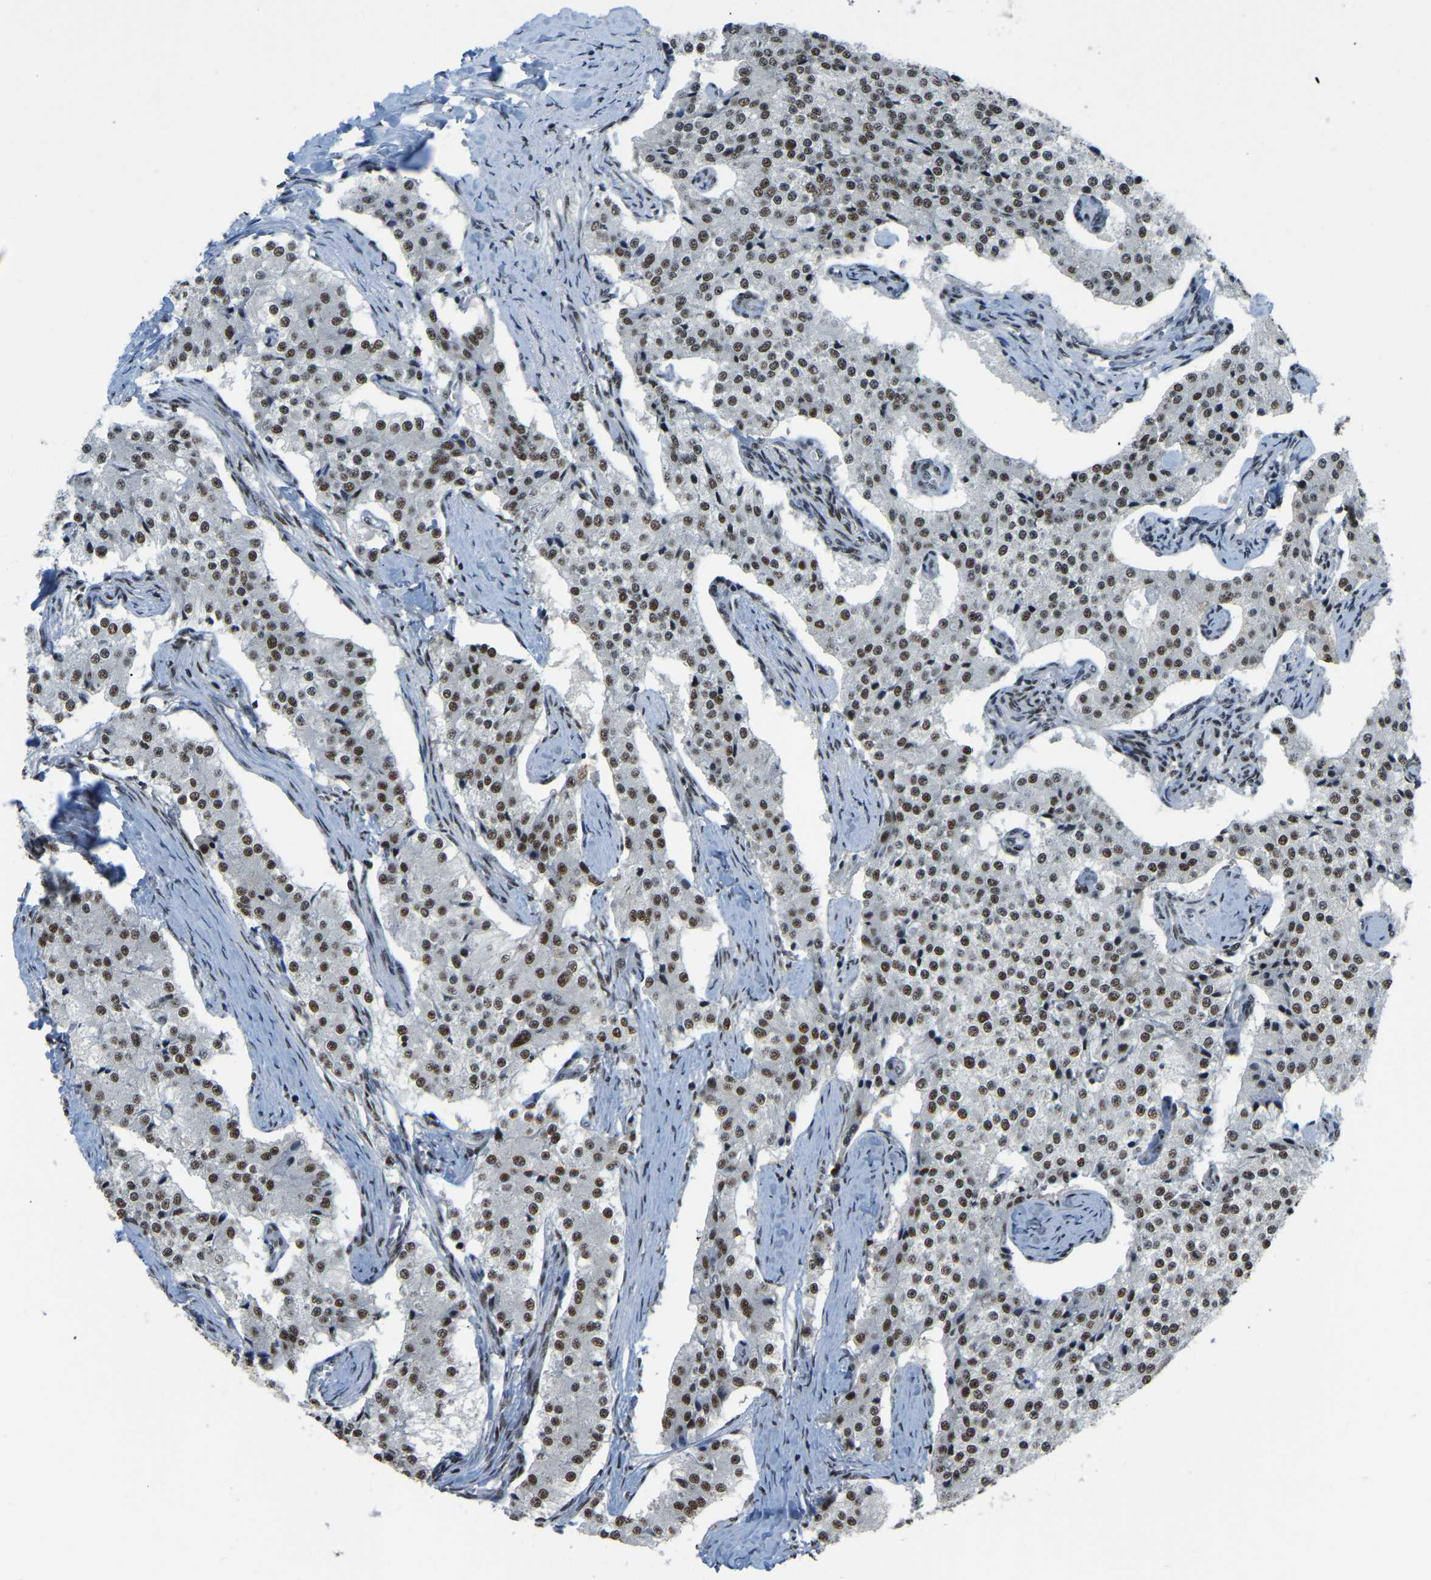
{"staining": {"intensity": "moderate", "quantity": ">75%", "location": "nuclear"}, "tissue": "carcinoid", "cell_type": "Tumor cells", "image_type": "cancer", "snomed": [{"axis": "morphology", "description": "Carcinoid, malignant, NOS"}, {"axis": "topography", "description": "Colon"}], "caption": "About >75% of tumor cells in carcinoid exhibit moderate nuclear protein positivity as visualized by brown immunohistochemical staining.", "gene": "TBL1XR1", "patient": {"sex": "female", "age": 52}}